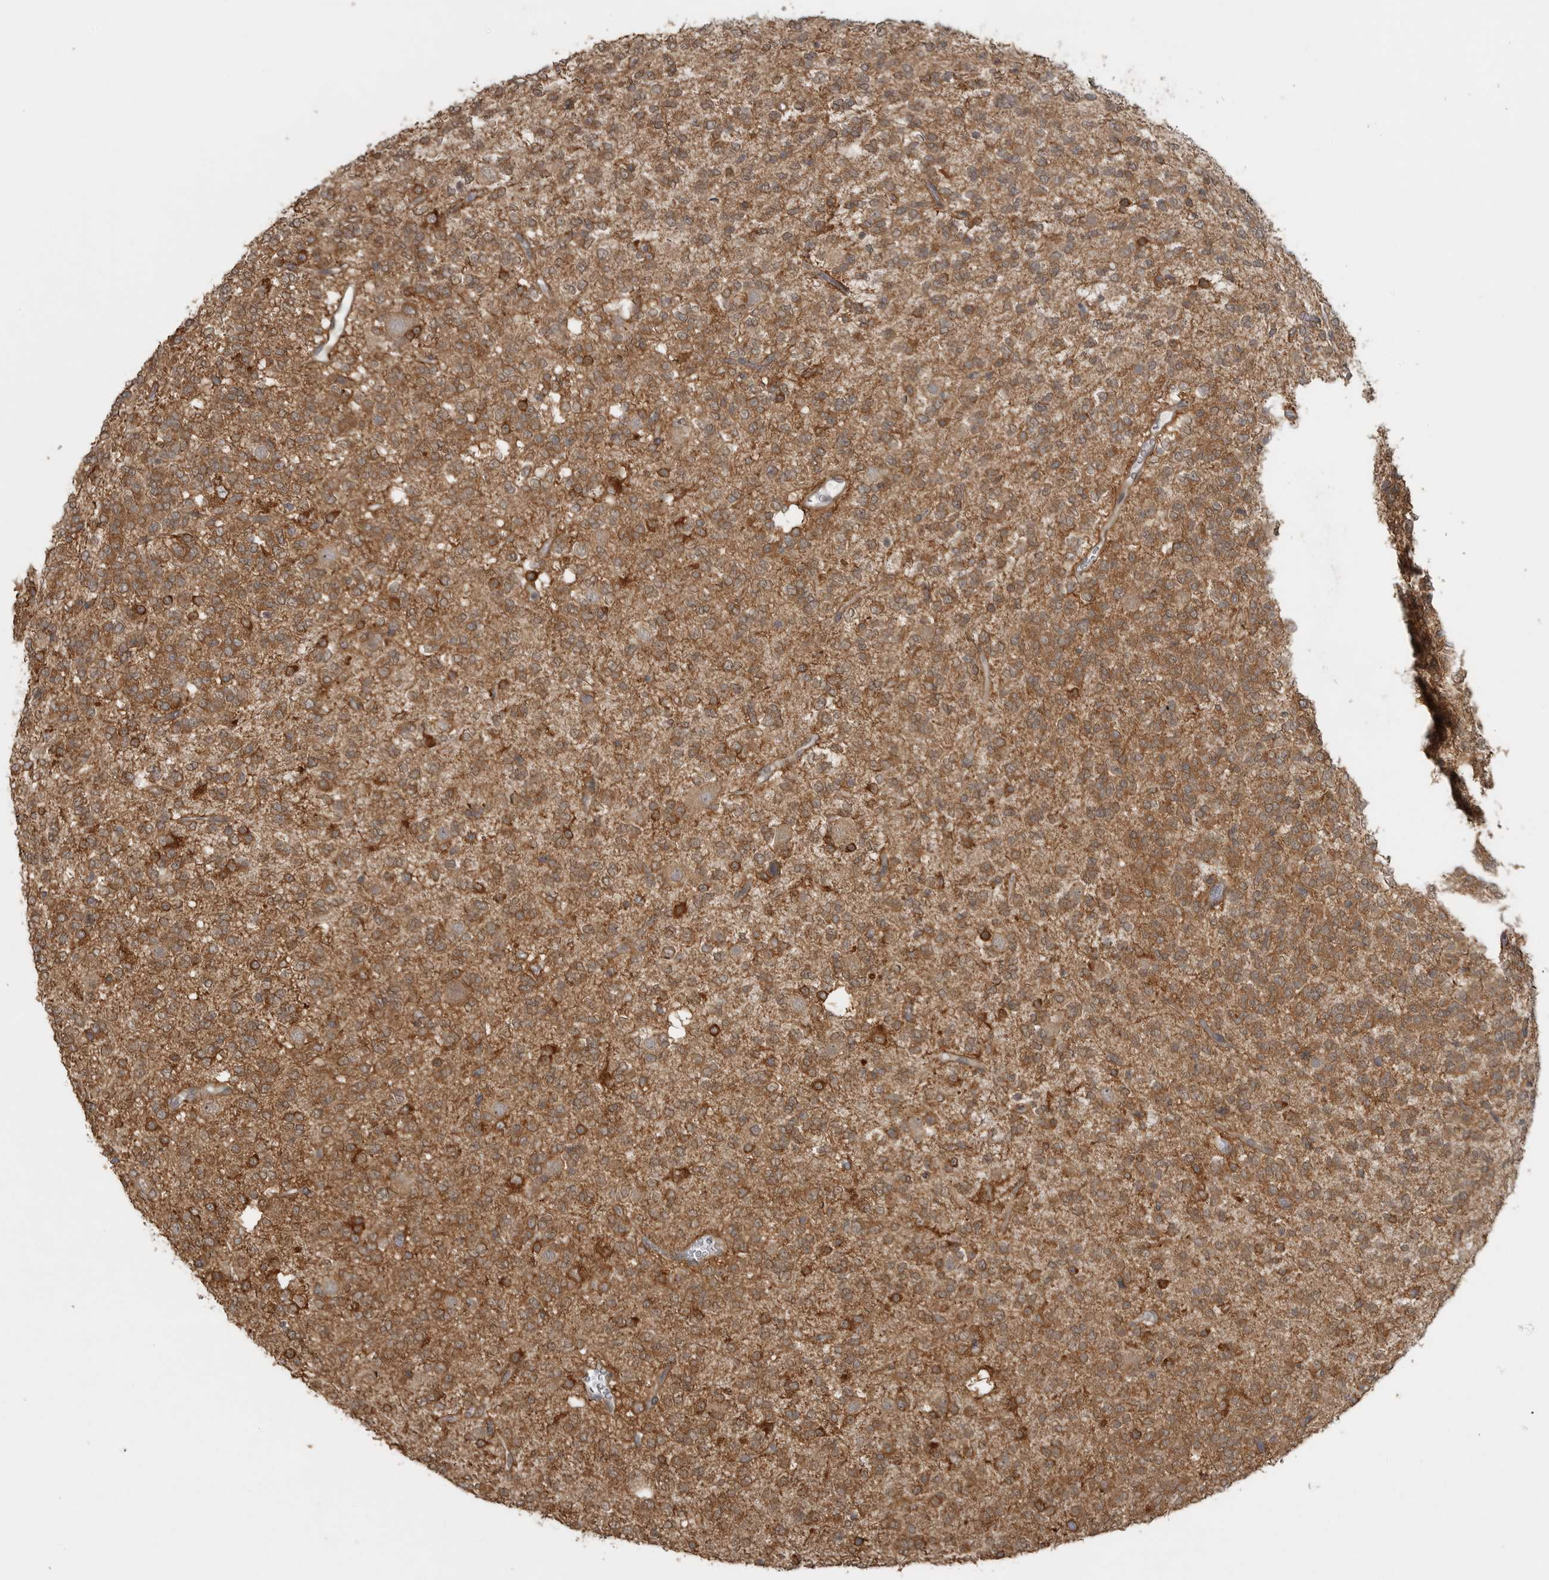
{"staining": {"intensity": "moderate", "quantity": ">75%", "location": "cytoplasmic/membranous"}, "tissue": "glioma", "cell_type": "Tumor cells", "image_type": "cancer", "snomed": [{"axis": "morphology", "description": "Glioma, malignant, Low grade"}, {"axis": "topography", "description": "Brain"}], "caption": "The photomicrograph demonstrates immunohistochemical staining of glioma. There is moderate cytoplasmic/membranous staining is present in approximately >75% of tumor cells.", "gene": "LLGL1", "patient": {"sex": "male", "age": 38}}